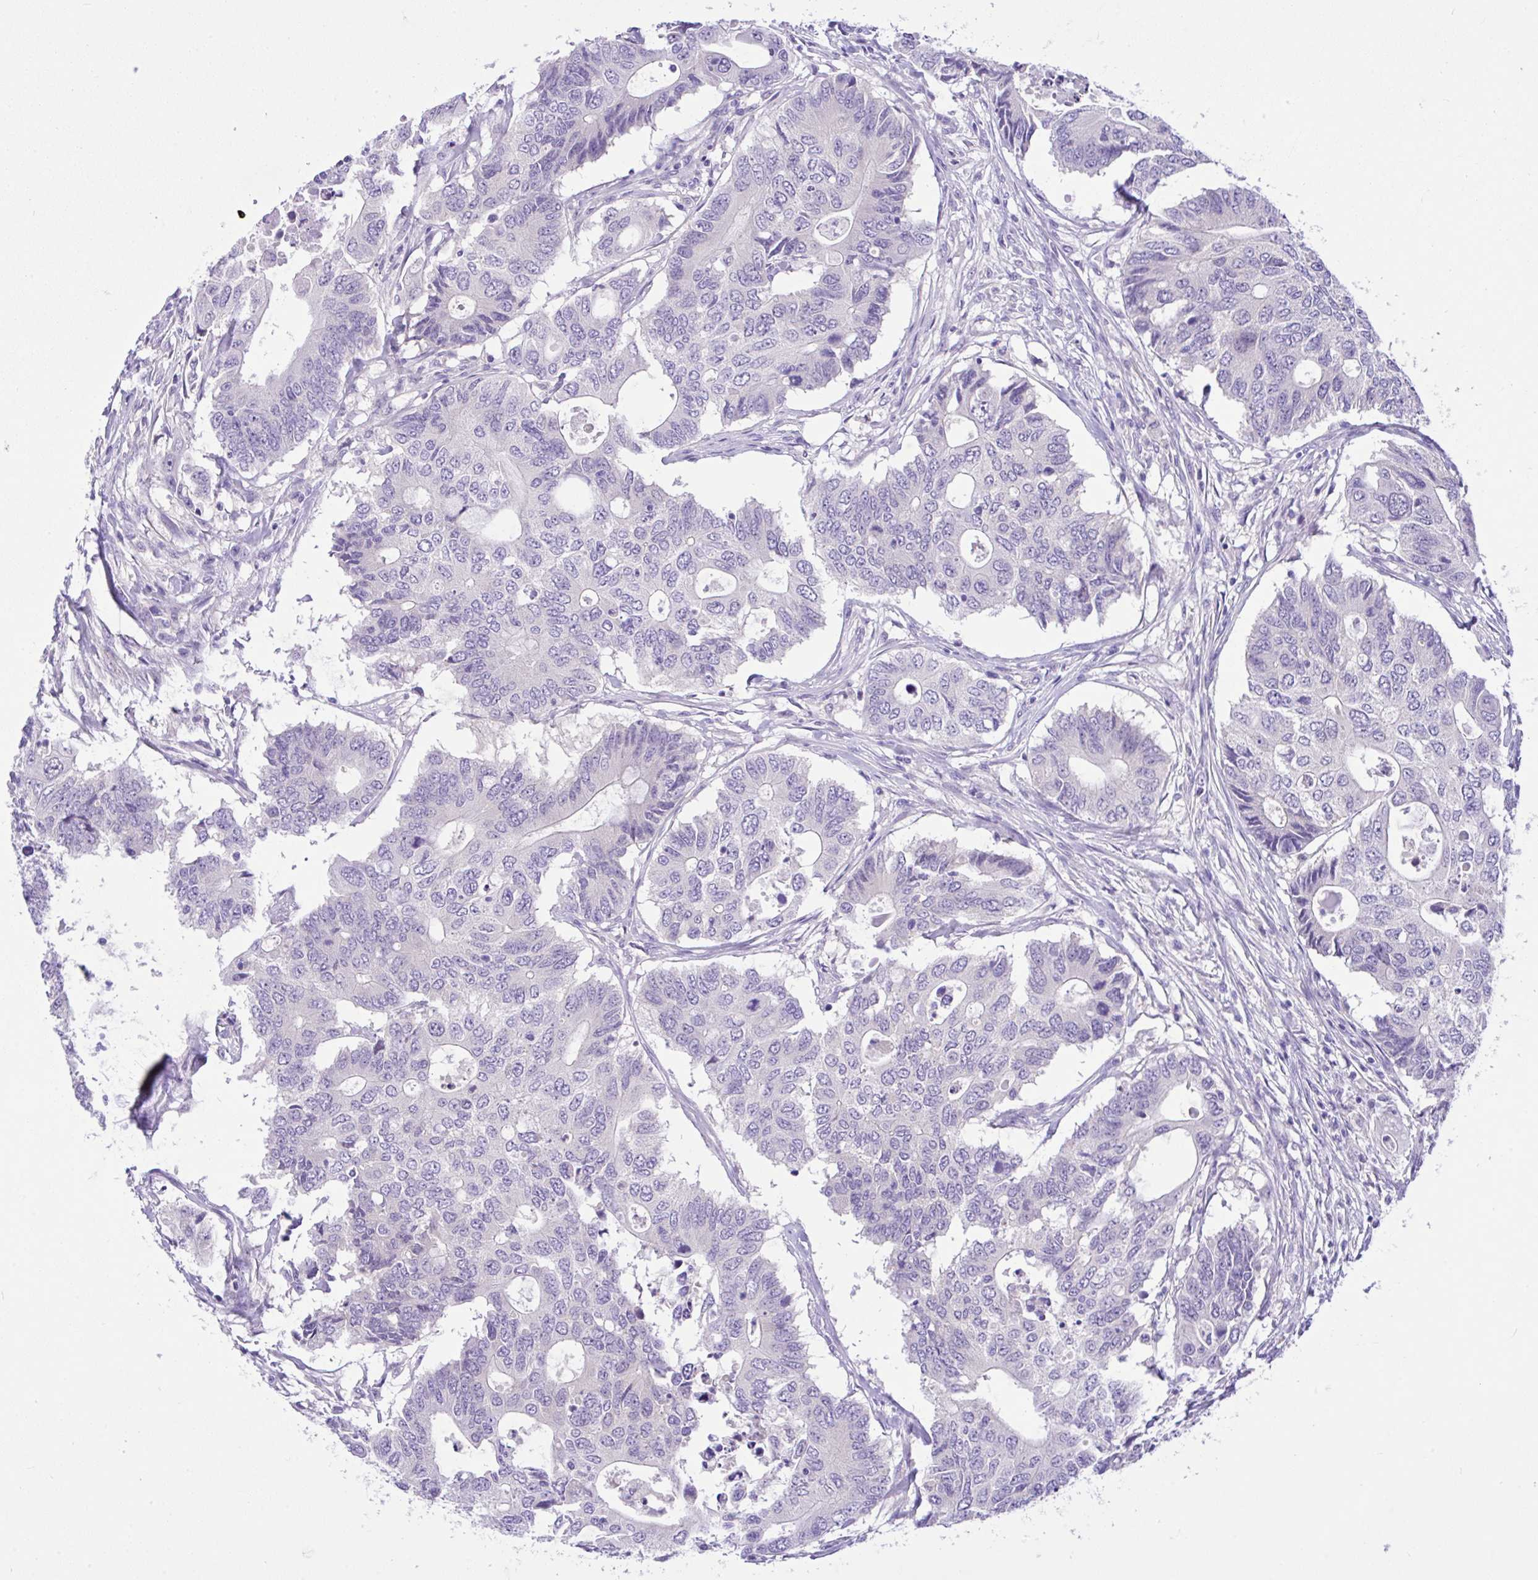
{"staining": {"intensity": "negative", "quantity": "none", "location": "none"}, "tissue": "colorectal cancer", "cell_type": "Tumor cells", "image_type": "cancer", "snomed": [{"axis": "morphology", "description": "Adenocarcinoma, NOS"}, {"axis": "topography", "description": "Colon"}], "caption": "The photomicrograph reveals no significant staining in tumor cells of colorectal cancer (adenocarcinoma).", "gene": "ANO4", "patient": {"sex": "male", "age": 71}}